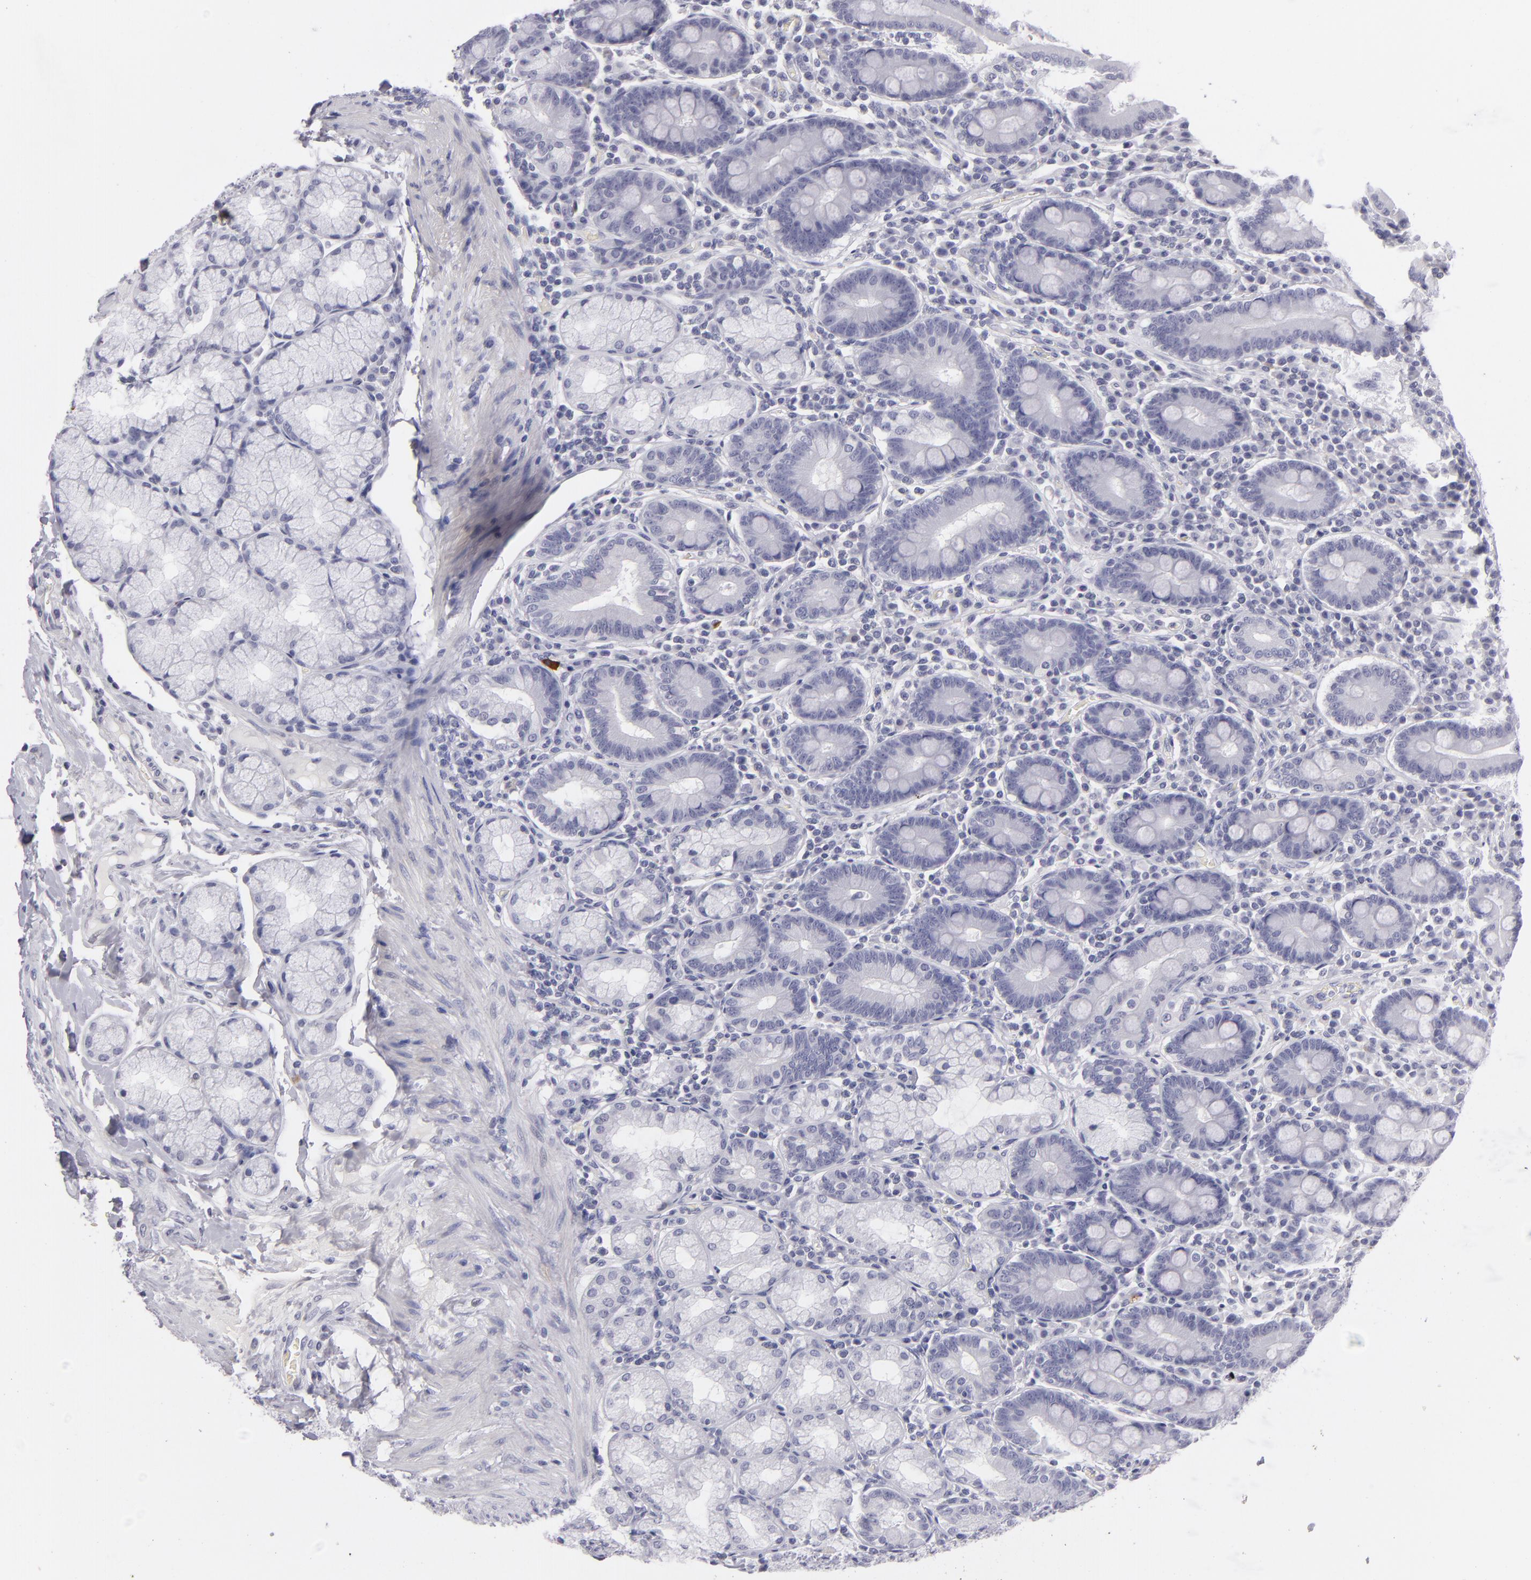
{"staining": {"intensity": "negative", "quantity": "none", "location": "none"}, "tissue": "duodenum", "cell_type": "Glandular cells", "image_type": "normal", "snomed": [{"axis": "morphology", "description": "Normal tissue, NOS"}, {"axis": "topography", "description": "Duodenum"}], "caption": "High power microscopy image of an immunohistochemistry (IHC) photomicrograph of normal duodenum, revealing no significant positivity in glandular cells. Brightfield microscopy of IHC stained with DAB (3,3'-diaminobenzidine) (brown) and hematoxylin (blue), captured at high magnification.", "gene": "TNNC1", "patient": {"sex": "male", "age": 50}}